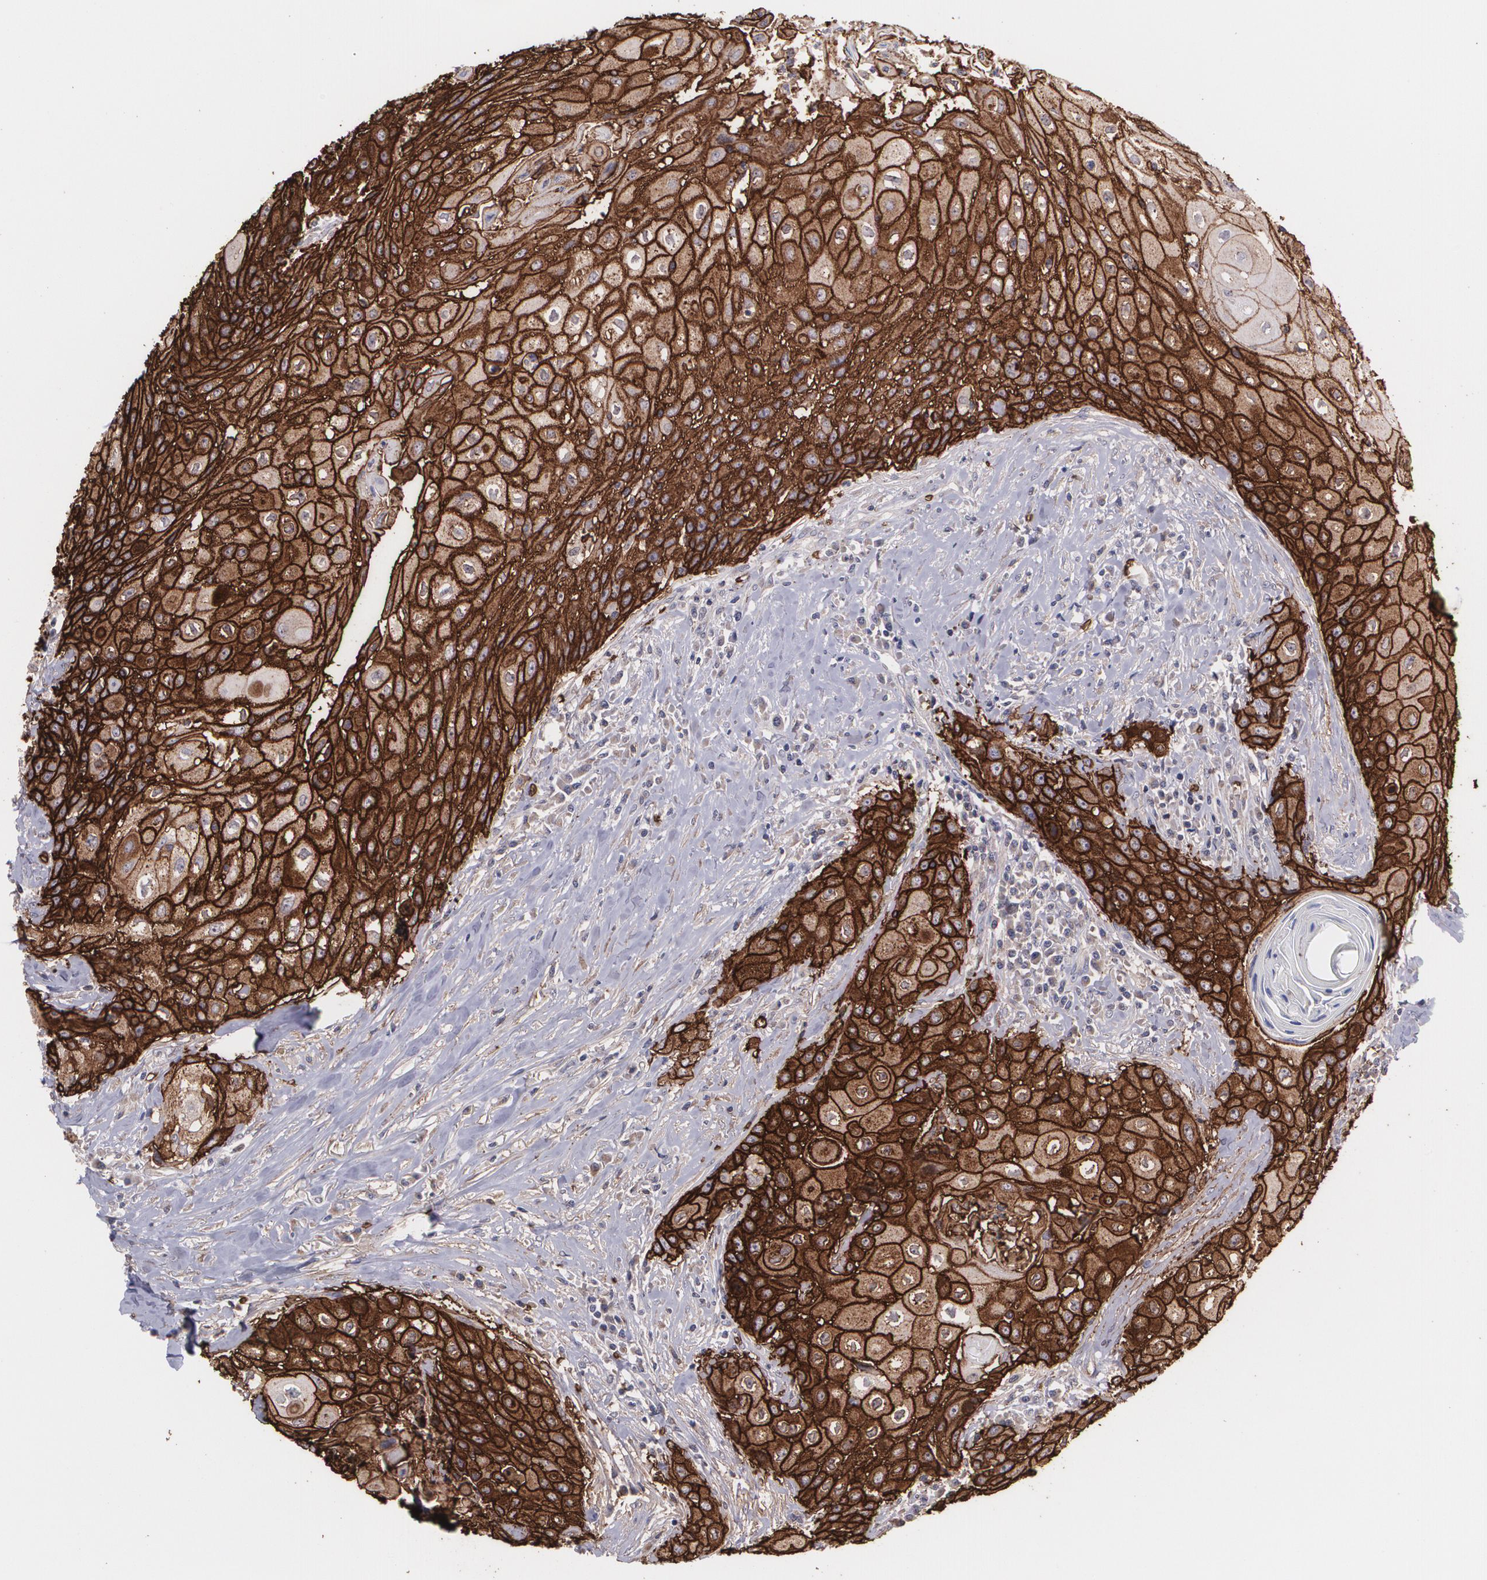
{"staining": {"intensity": "strong", "quantity": ">75%", "location": "cytoplasmic/membranous"}, "tissue": "head and neck cancer", "cell_type": "Tumor cells", "image_type": "cancer", "snomed": [{"axis": "morphology", "description": "Squamous cell carcinoma, NOS"}, {"axis": "topography", "description": "Oral tissue"}, {"axis": "topography", "description": "Head-Neck"}], "caption": "Protein staining exhibits strong cytoplasmic/membranous staining in about >75% of tumor cells in head and neck squamous cell carcinoma. (DAB IHC, brown staining for protein, blue staining for nuclei).", "gene": "SLC2A1", "patient": {"sex": "female", "age": 82}}